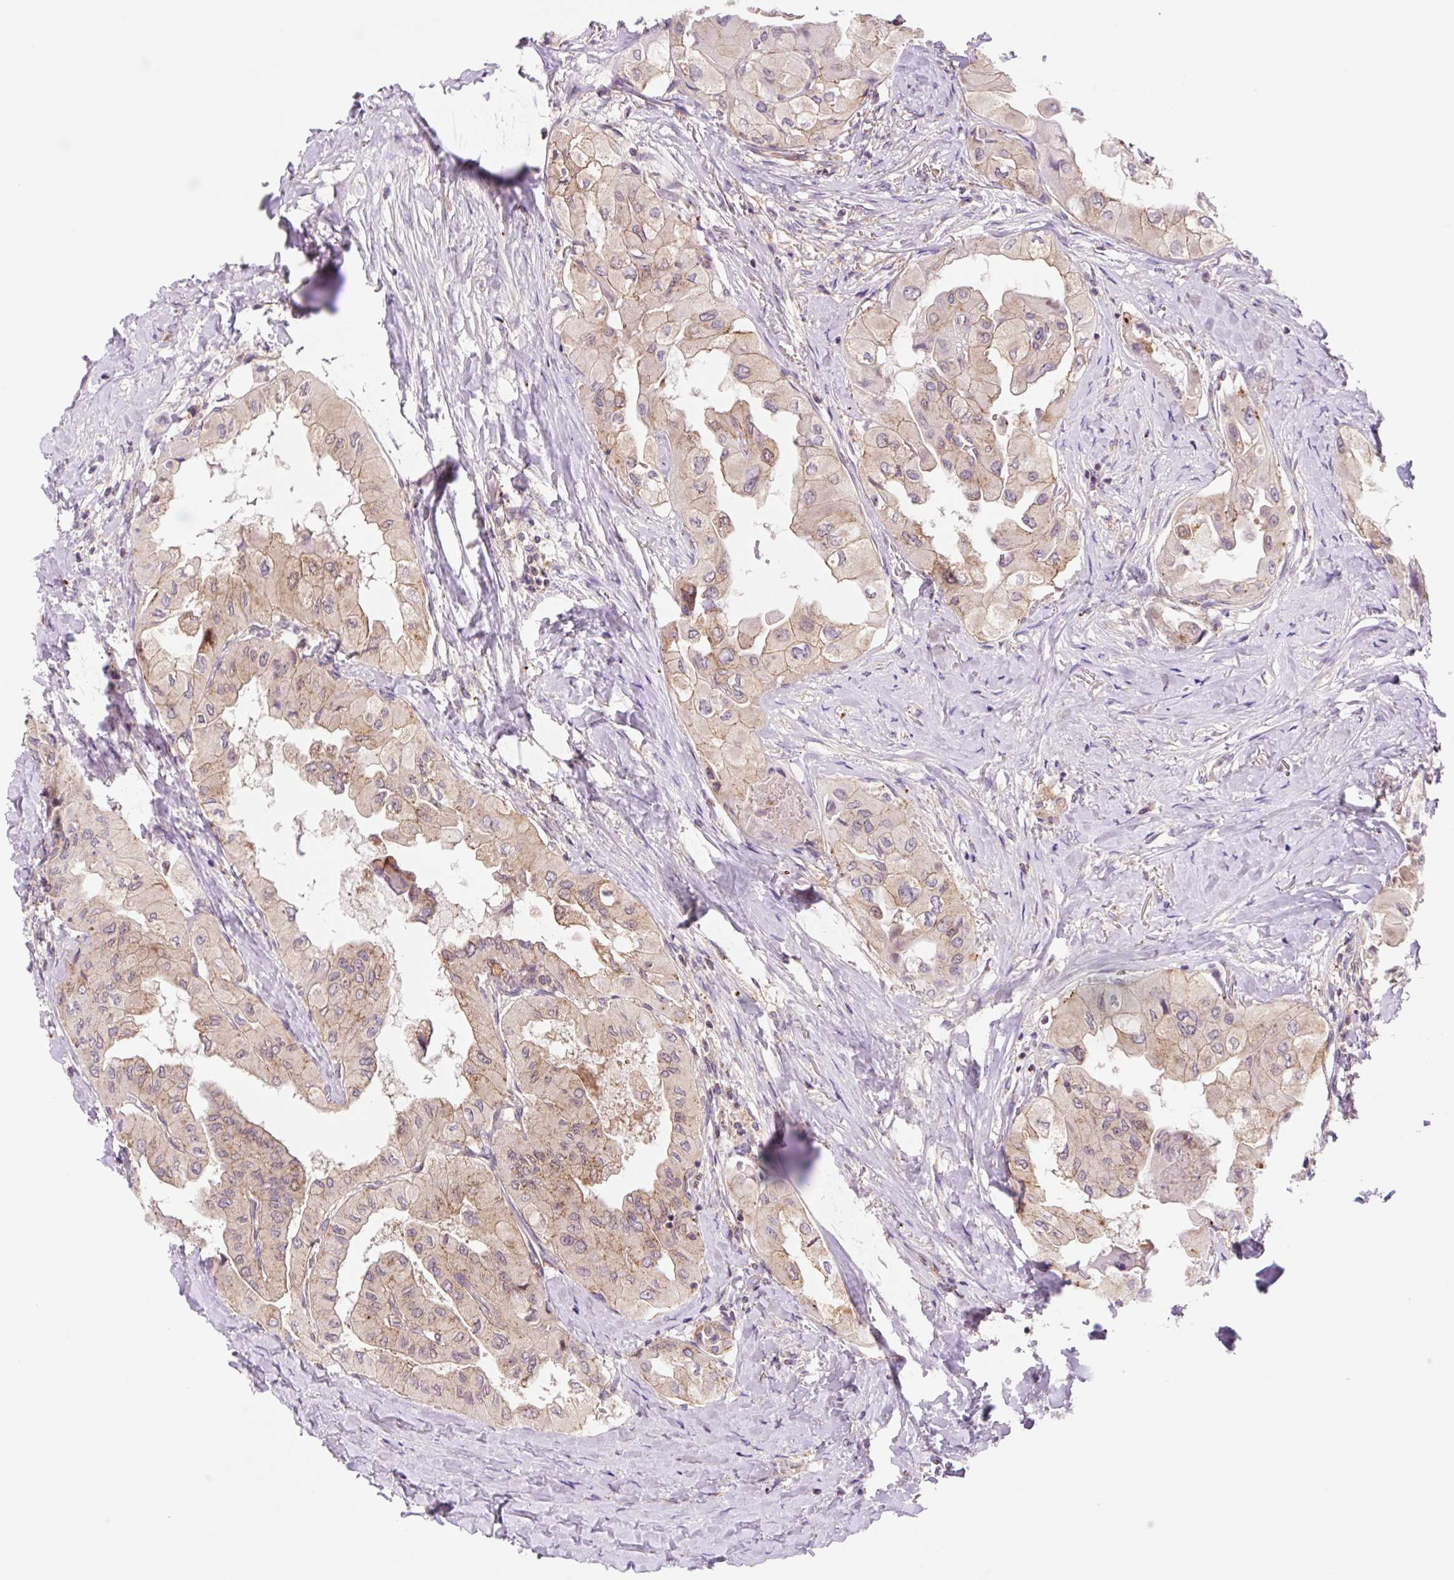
{"staining": {"intensity": "weak", "quantity": "25%-75%", "location": "cytoplasmic/membranous"}, "tissue": "thyroid cancer", "cell_type": "Tumor cells", "image_type": "cancer", "snomed": [{"axis": "morphology", "description": "Normal tissue, NOS"}, {"axis": "morphology", "description": "Papillary adenocarcinoma, NOS"}, {"axis": "topography", "description": "Thyroid gland"}], "caption": "Immunohistochemical staining of human thyroid cancer exhibits weak cytoplasmic/membranous protein staining in approximately 25%-75% of tumor cells. (DAB = brown stain, brightfield microscopy at high magnification).", "gene": "VPS4A", "patient": {"sex": "female", "age": 59}}